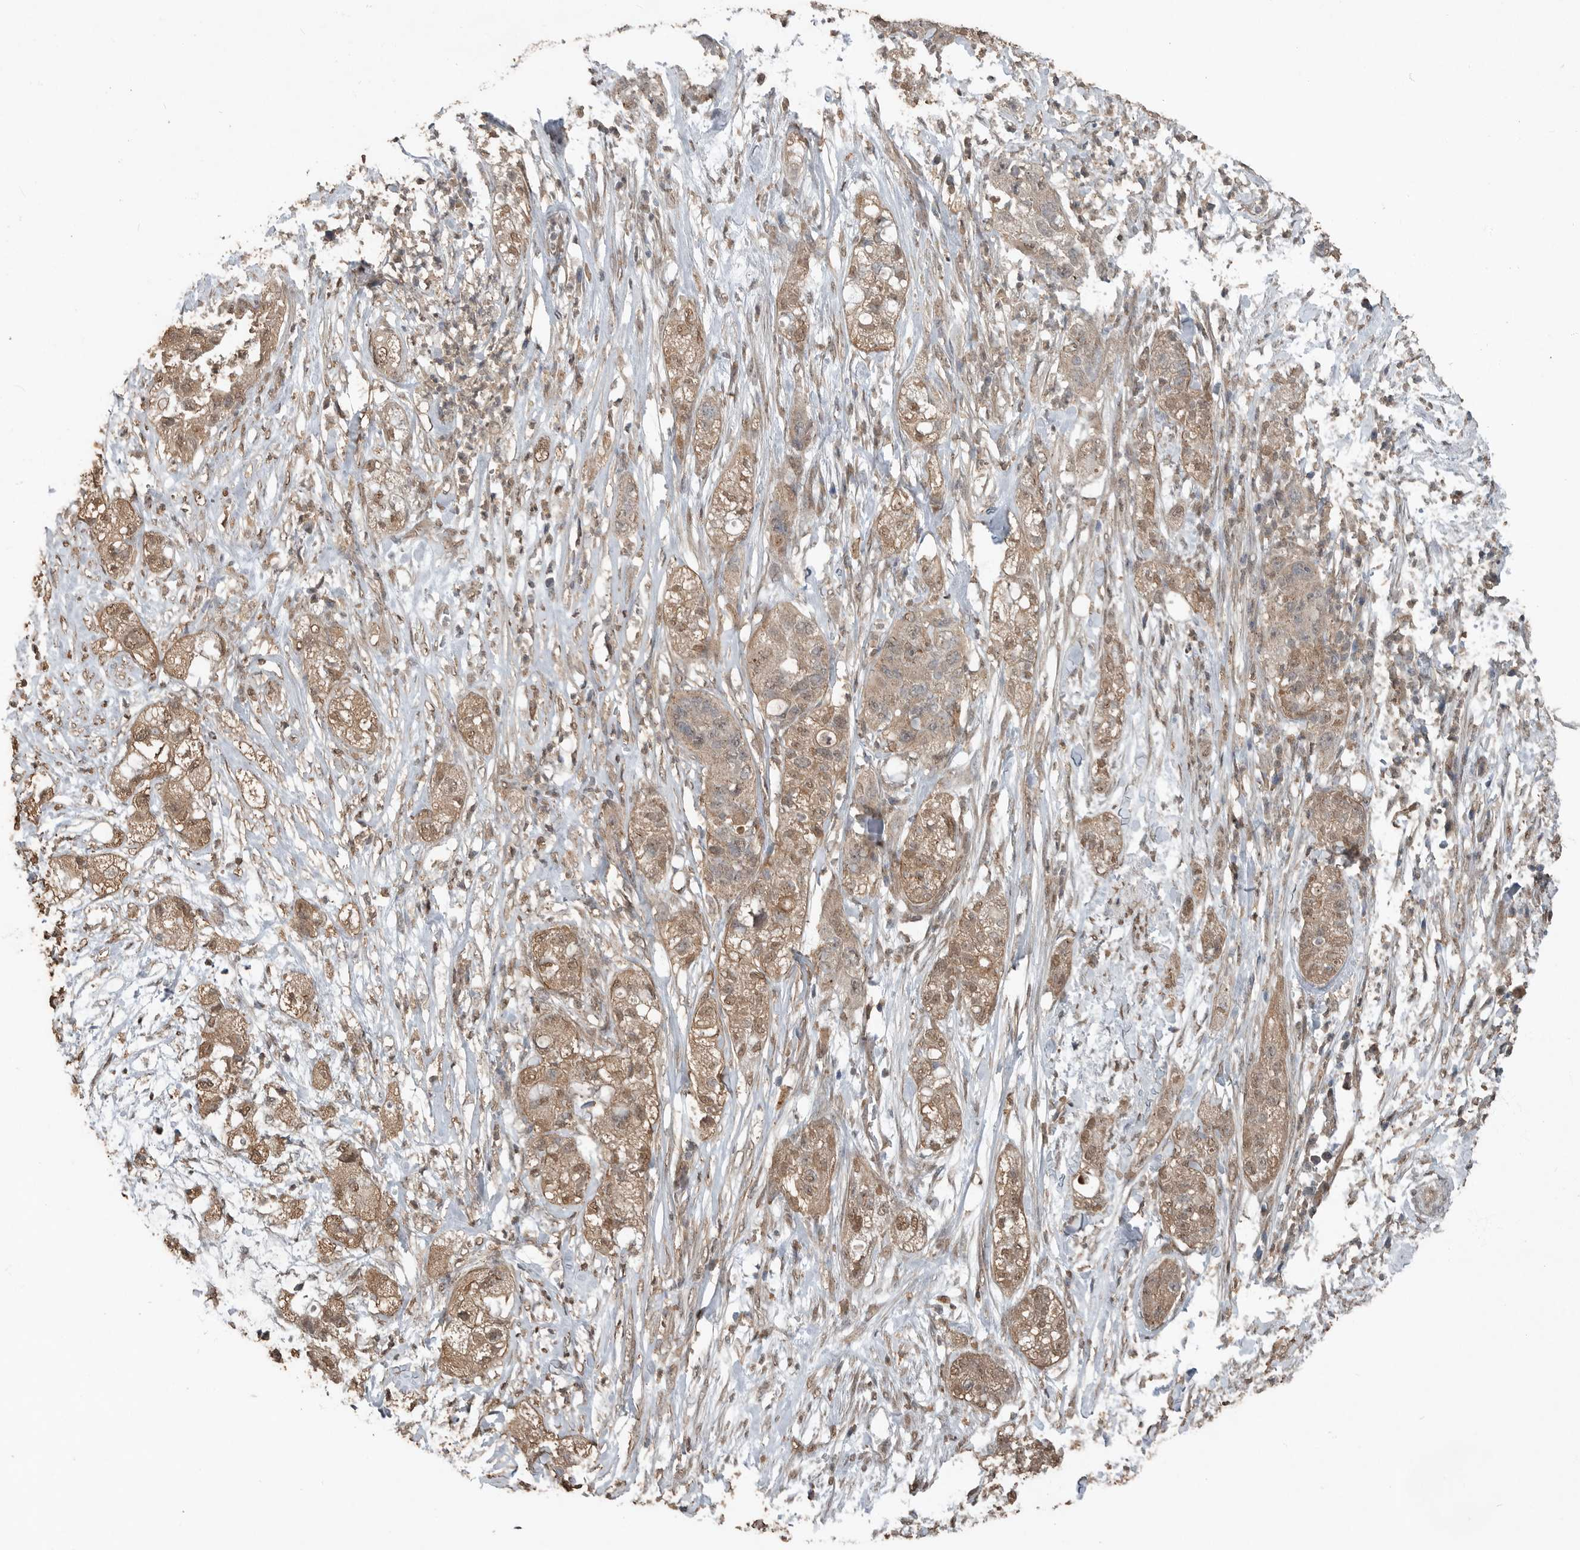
{"staining": {"intensity": "weak", "quantity": ">75%", "location": "cytoplasmic/membranous,nuclear"}, "tissue": "pancreatic cancer", "cell_type": "Tumor cells", "image_type": "cancer", "snomed": [{"axis": "morphology", "description": "Adenocarcinoma, NOS"}, {"axis": "topography", "description": "Pancreas"}], "caption": "Pancreatic cancer (adenocarcinoma) tissue reveals weak cytoplasmic/membranous and nuclear expression in approximately >75% of tumor cells, visualized by immunohistochemistry. The staining is performed using DAB (3,3'-diaminobenzidine) brown chromogen to label protein expression. The nuclei are counter-stained blue using hematoxylin.", "gene": "BLZF1", "patient": {"sex": "female", "age": 78}}